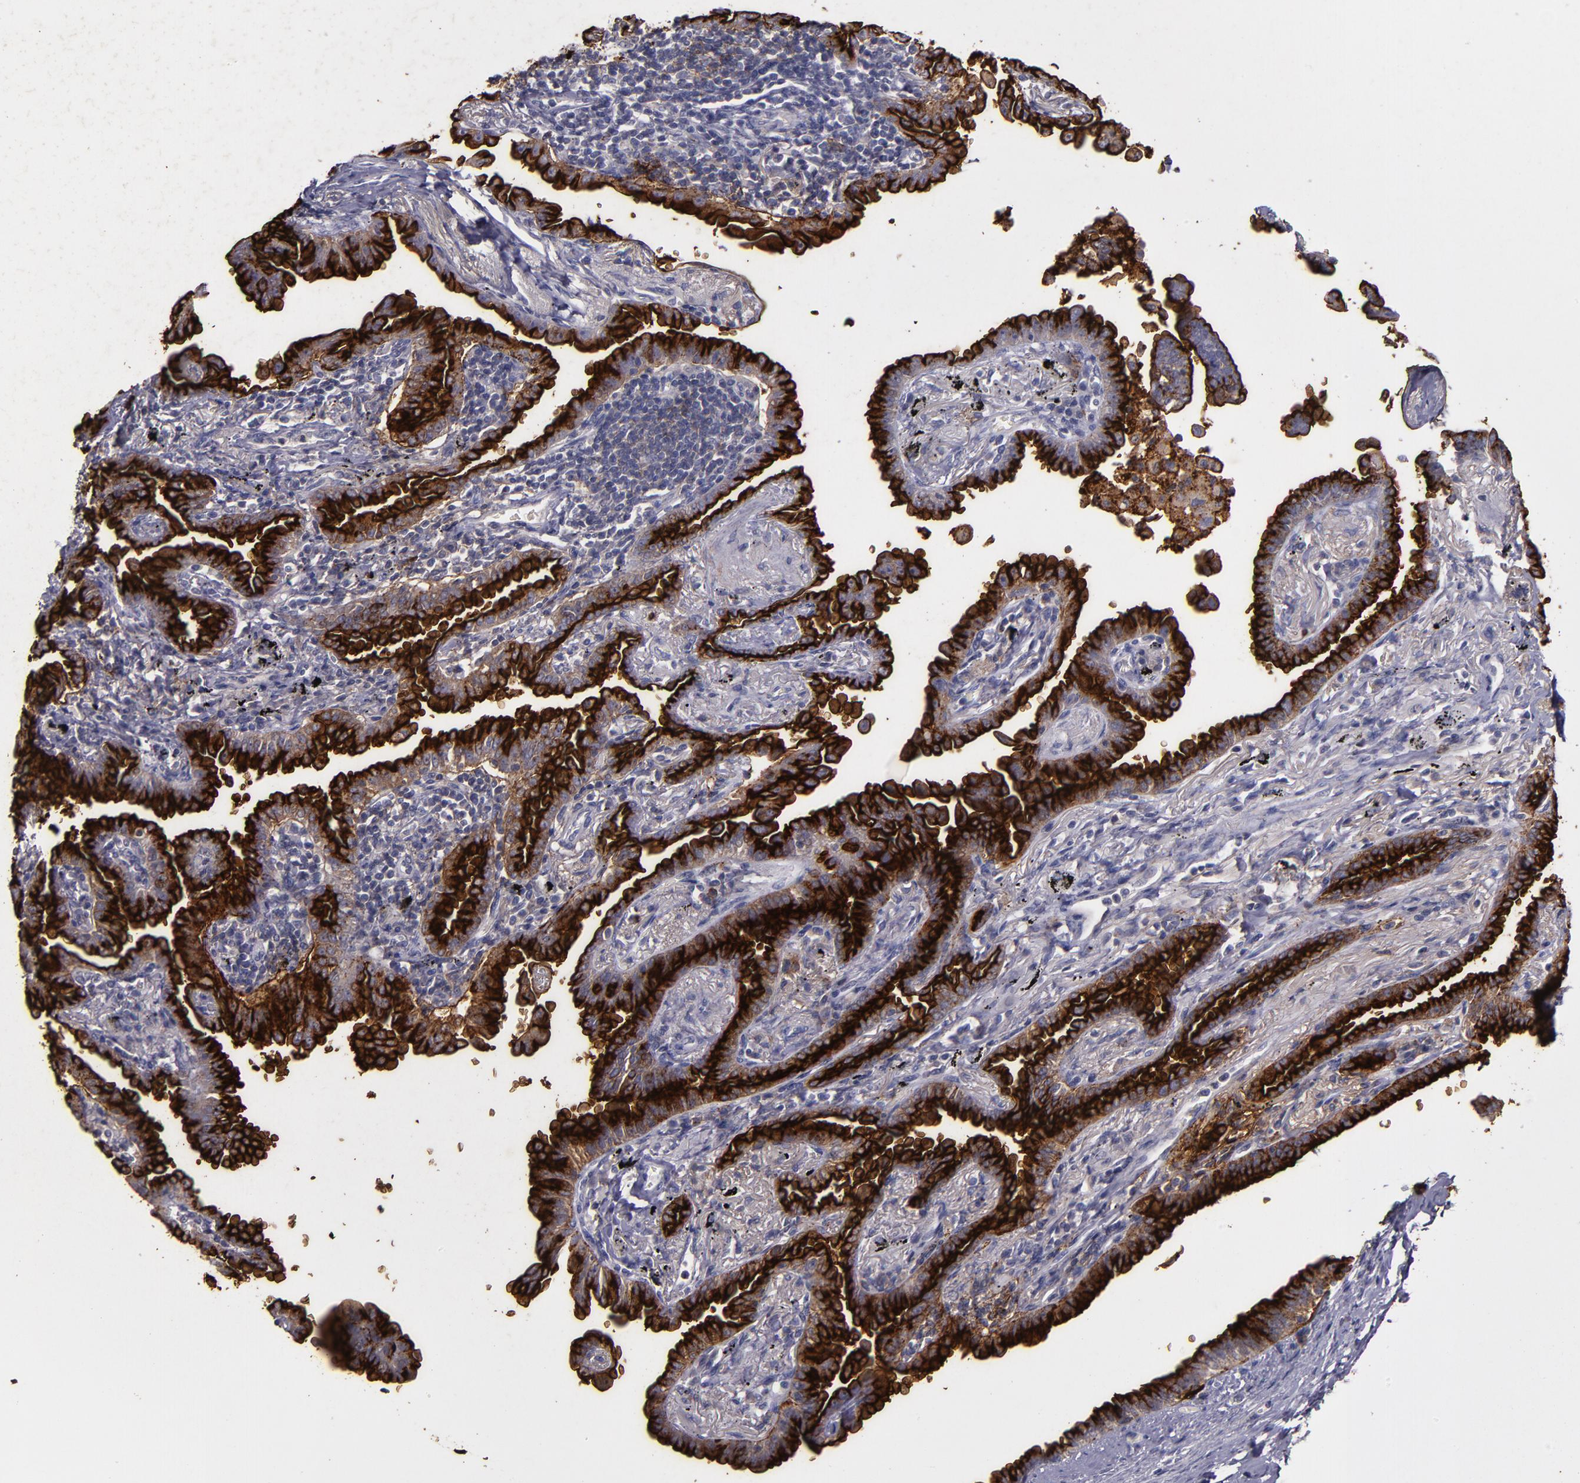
{"staining": {"intensity": "strong", "quantity": ">75%", "location": "cytoplasmic/membranous"}, "tissue": "lung cancer", "cell_type": "Tumor cells", "image_type": "cancer", "snomed": [{"axis": "morphology", "description": "Adenocarcinoma, NOS"}, {"axis": "topography", "description": "Lung"}], "caption": "DAB (3,3'-diaminobenzidine) immunohistochemical staining of adenocarcinoma (lung) displays strong cytoplasmic/membranous protein staining in approximately >75% of tumor cells. Using DAB (3,3'-diaminobenzidine) (brown) and hematoxylin (blue) stains, captured at high magnification using brightfield microscopy.", "gene": "MFGE8", "patient": {"sex": "female", "age": 64}}